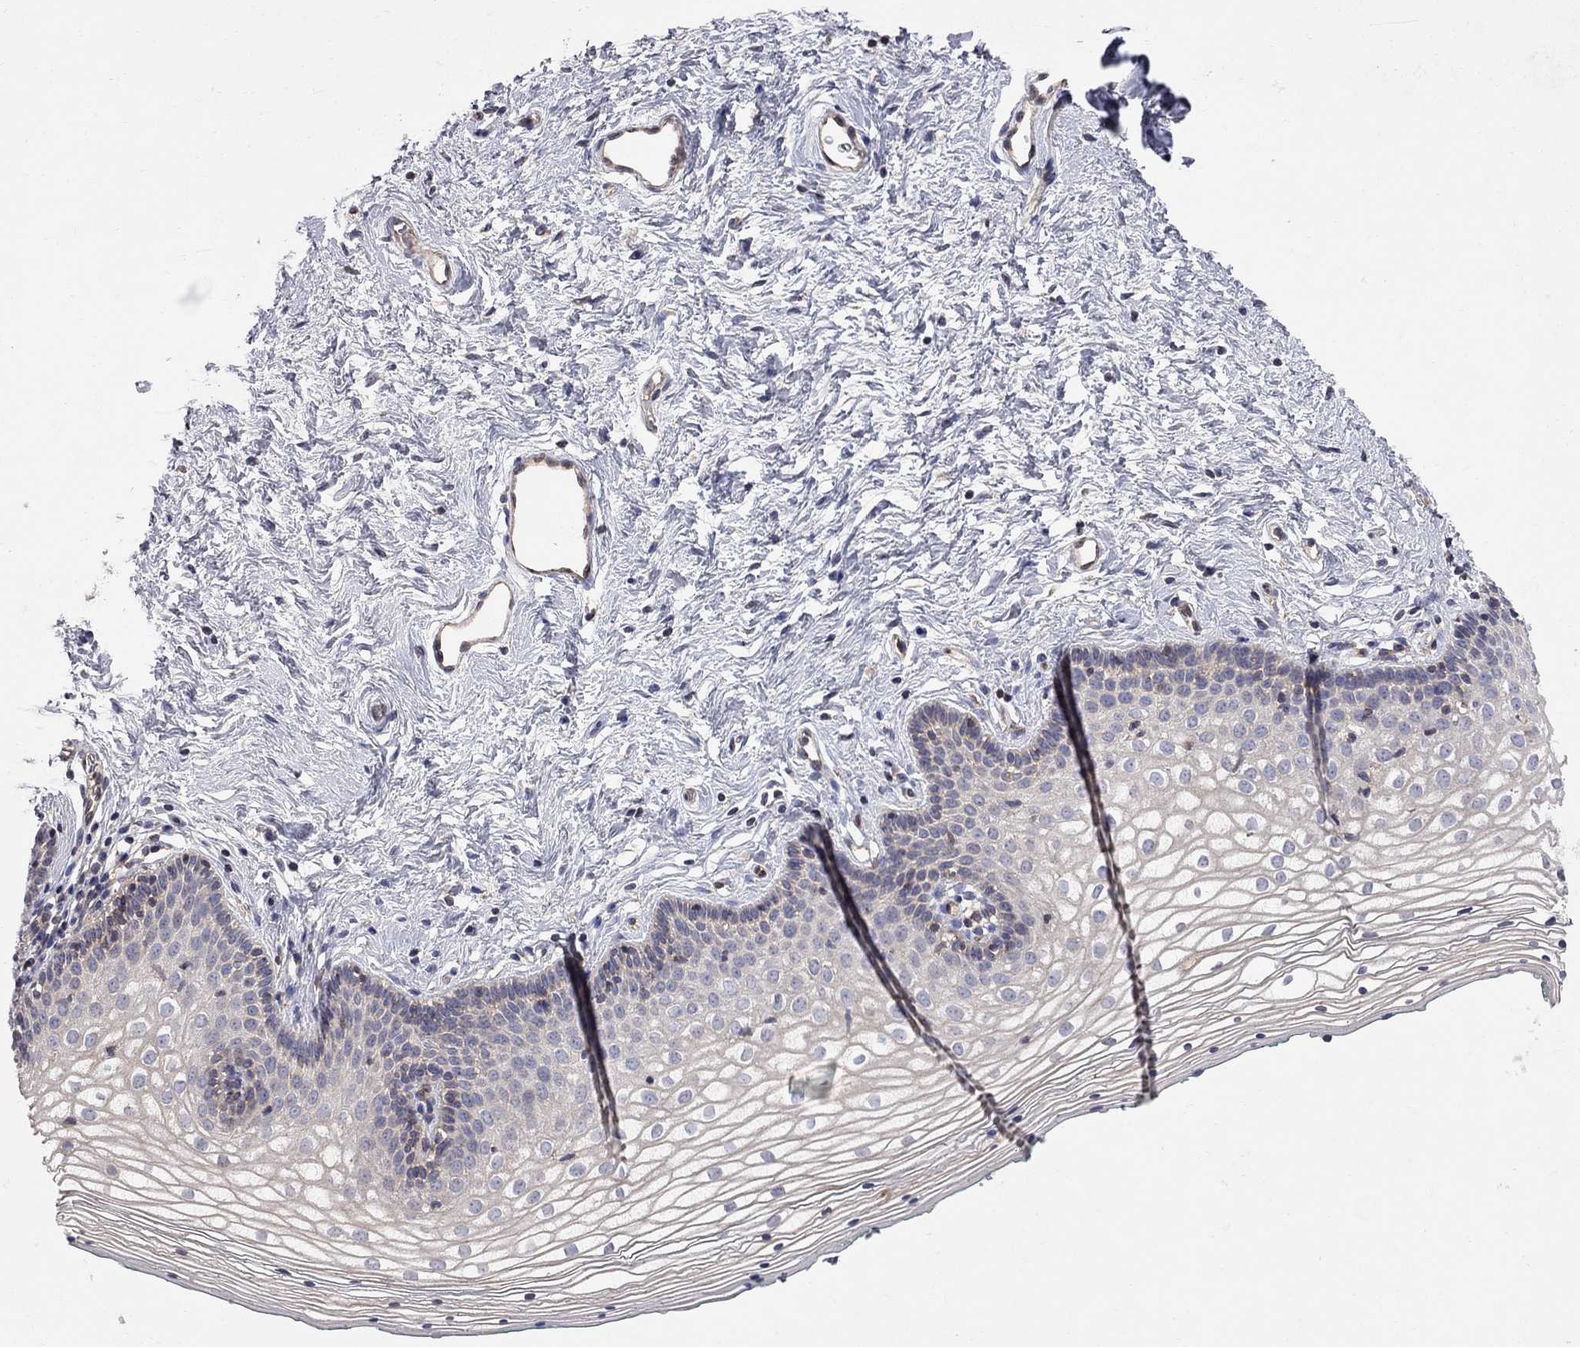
{"staining": {"intensity": "negative", "quantity": "none", "location": "none"}, "tissue": "vagina", "cell_type": "Squamous epithelial cells", "image_type": "normal", "snomed": [{"axis": "morphology", "description": "Normal tissue, NOS"}, {"axis": "topography", "description": "Vagina"}], "caption": "DAB immunohistochemical staining of normal human vagina exhibits no significant expression in squamous epithelial cells. The staining is performed using DAB brown chromogen with nuclei counter-stained in using hematoxylin.", "gene": "ABI3", "patient": {"sex": "female", "age": 36}}